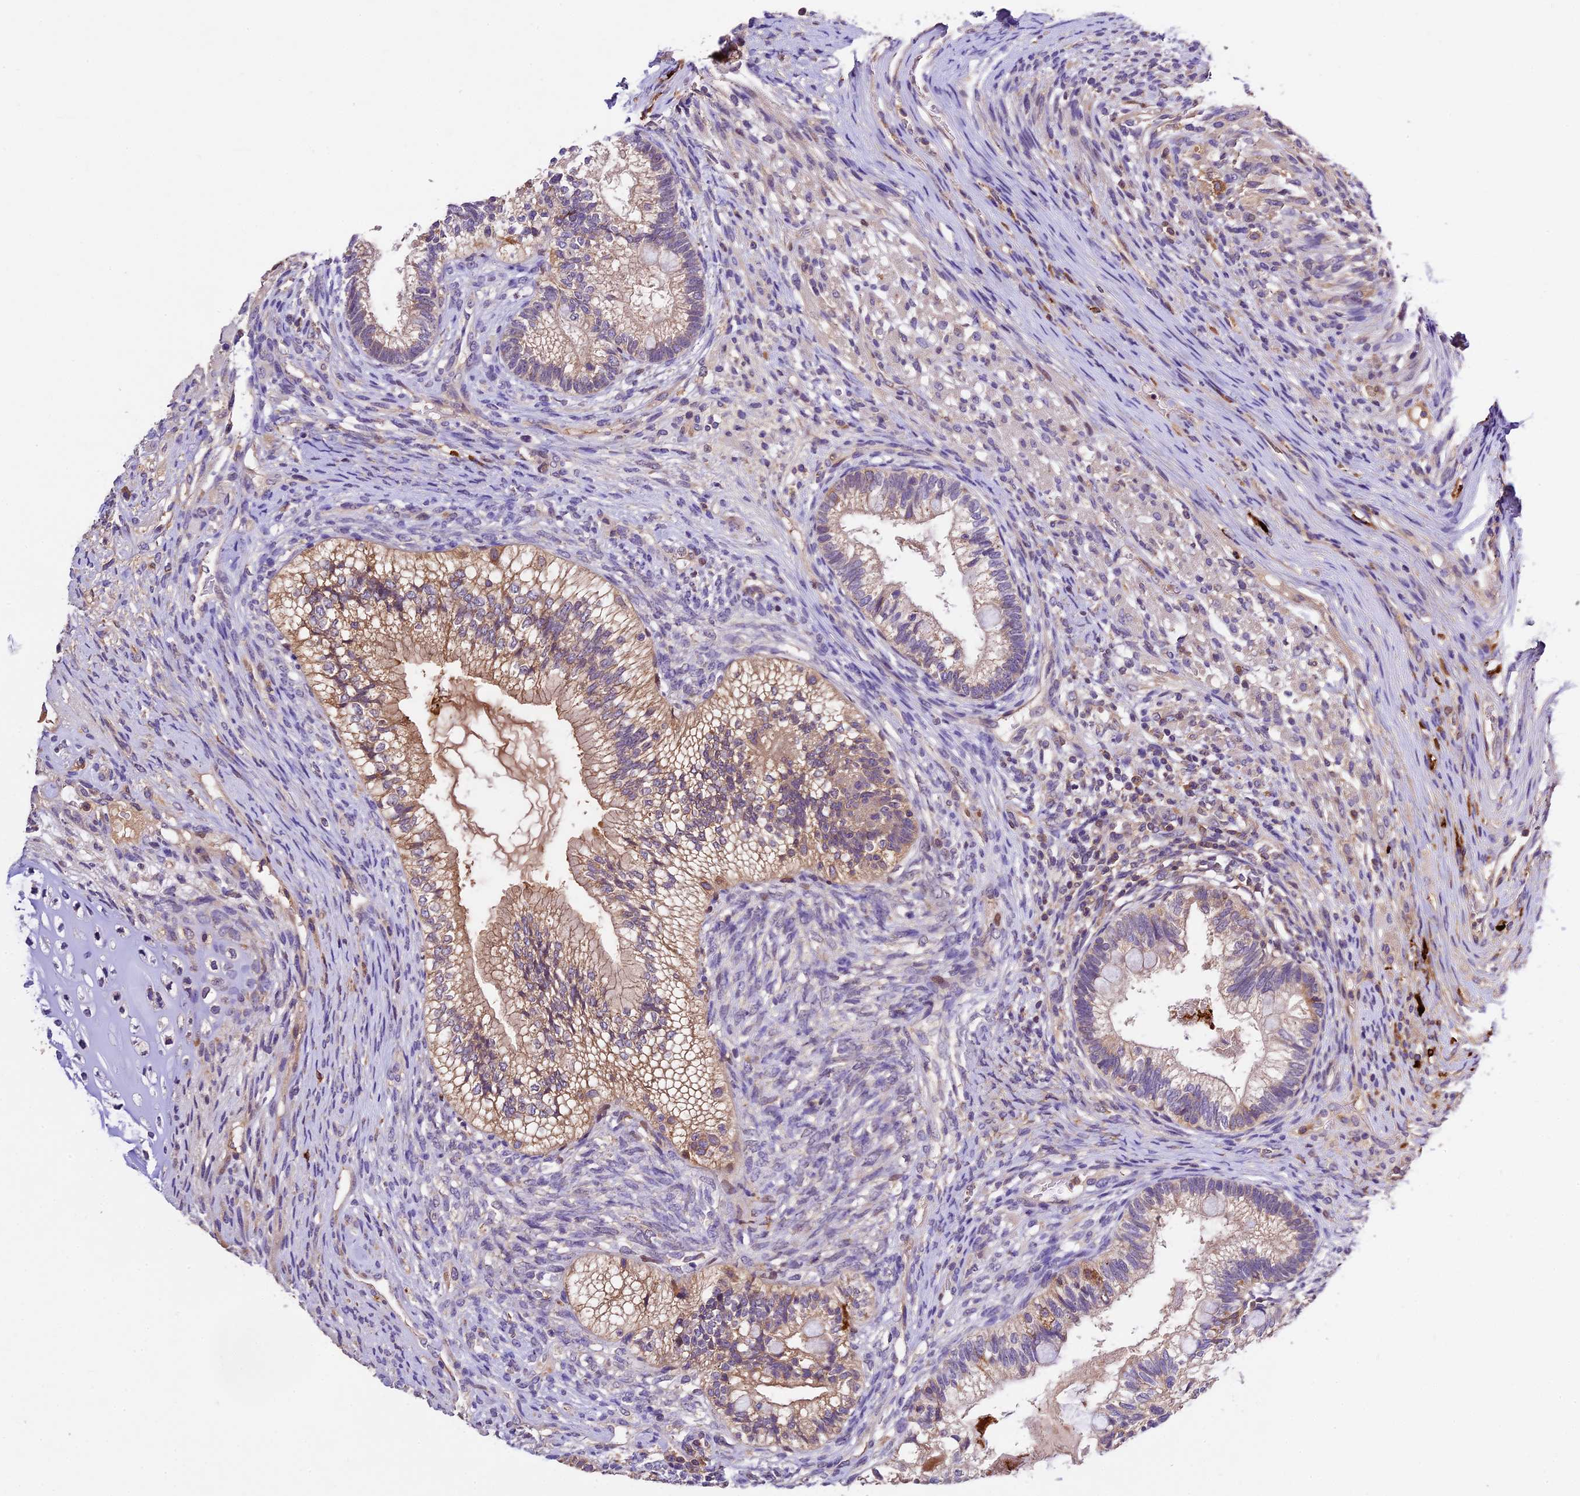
{"staining": {"intensity": "weak", "quantity": "25%-75%", "location": "cytoplasmic/membranous"}, "tissue": "testis cancer", "cell_type": "Tumor cells", "image_type": "cancer", "snomed": [{"axis": "morphology", "description": "Seminoma, NOS"}, {"axis": "morphology", "description": "Carcinoma, Embryonal, NOS"}, {"axis": "topography", "description": "Testis"}], "caption": "DAB (3,3'-diaminobenzidine) immunohistochemical staining of human testis cancer shows weak cytoplasmic/membranous protein staining in approximately 25%-75% of tumor cells.", "gene": "CILP2", "patient": {"sex": "male", "age": 28}}